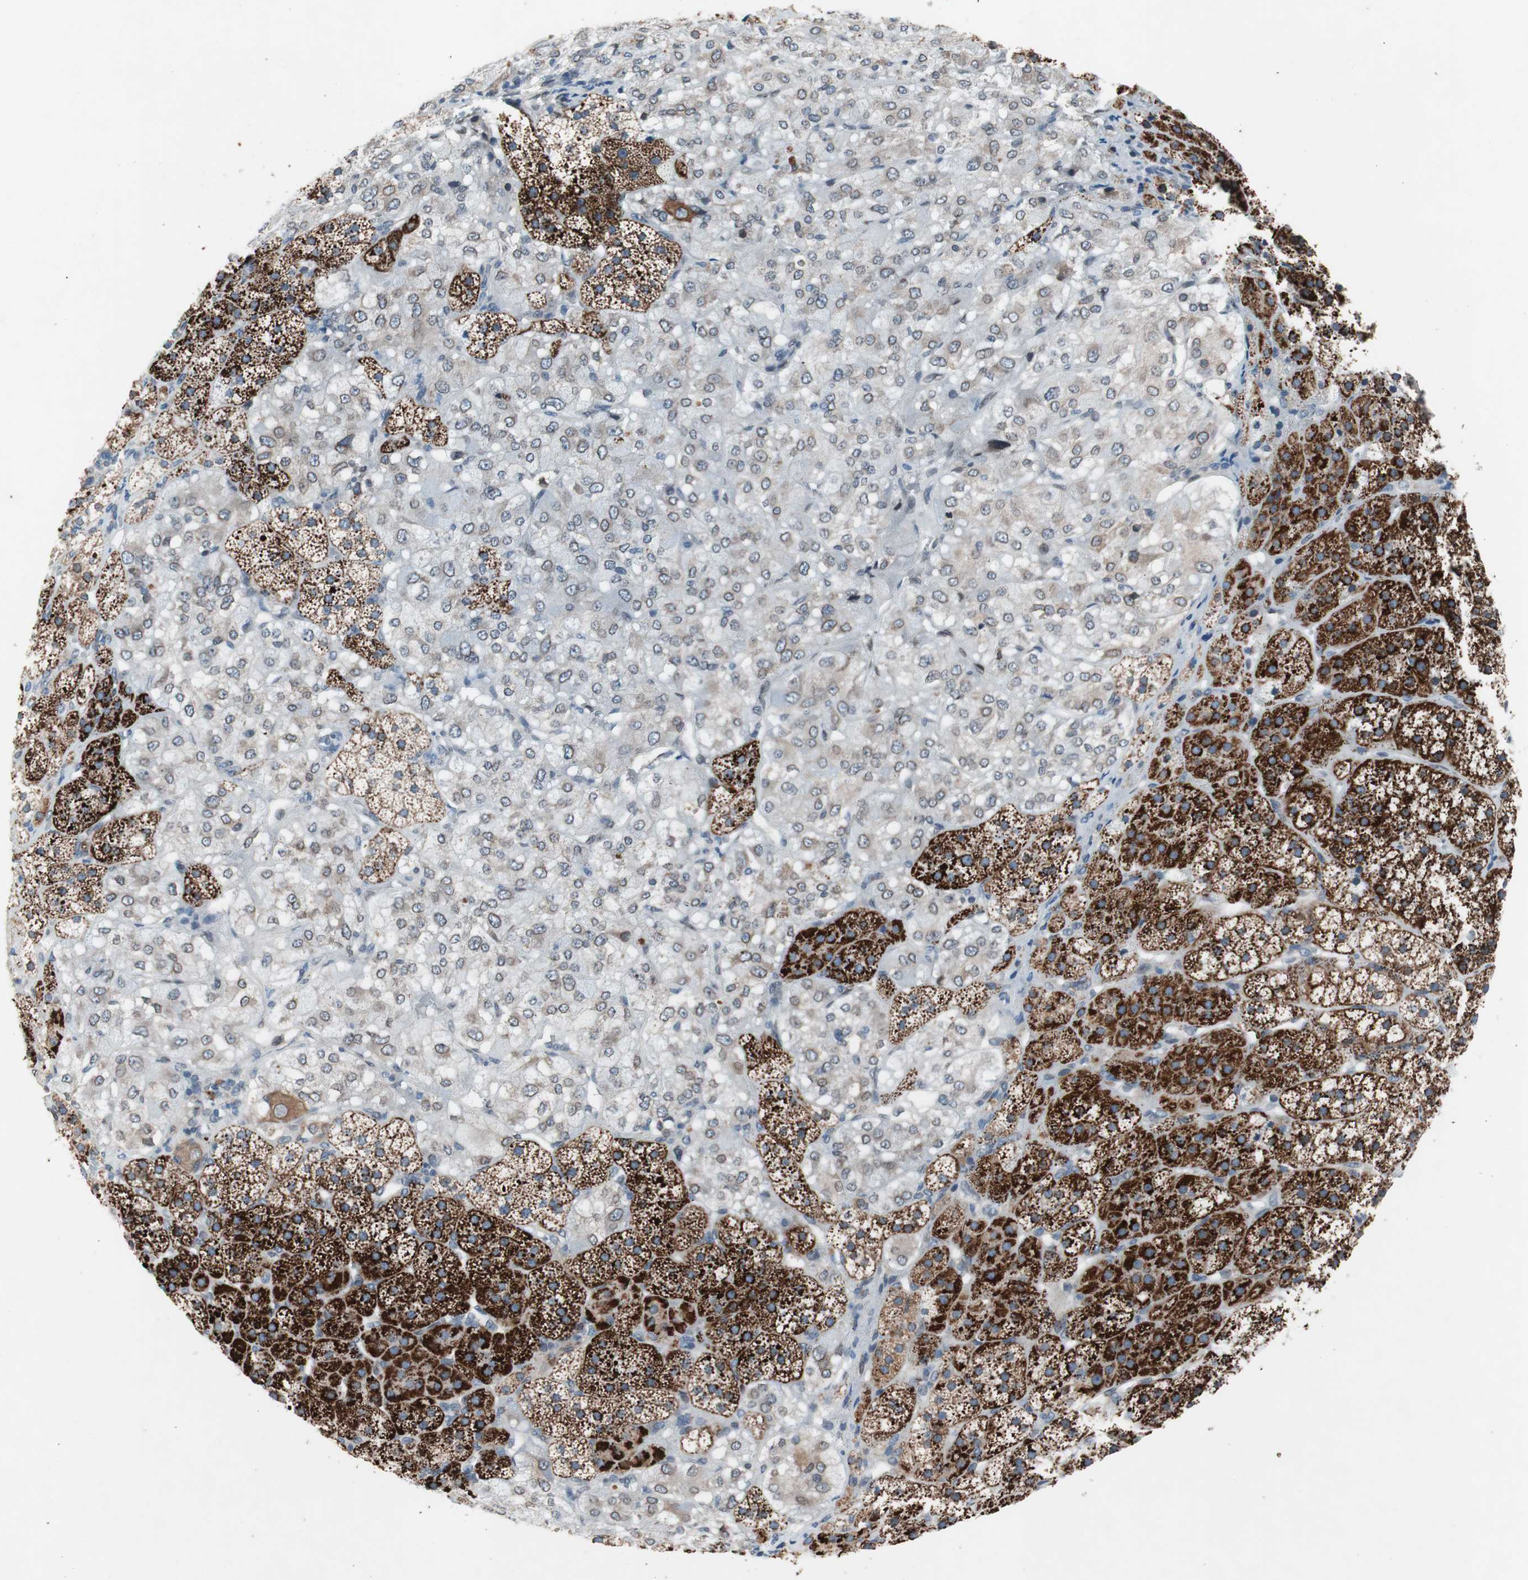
{"staining": {"intensity": "strong", "quantity": ">75%", "location": "cytoplasmic/membranous"}, "tissue": "adrenal gland", "cell_type": "Glandular cells", "image_type": "normal", "snomed": [{"axis": "morphology", "description": "Normal tissue, NOS"}, {"axis": "topography", "description": "Adrenal gland"}], "caption": "A photomicrograph of human adrenal gland stained for a protein demonstrates strong cytoplasmic/membranous brown staining in glandular cells.", "gene": "ARNT2", "patient": {"sex": "female", "age": 44}}